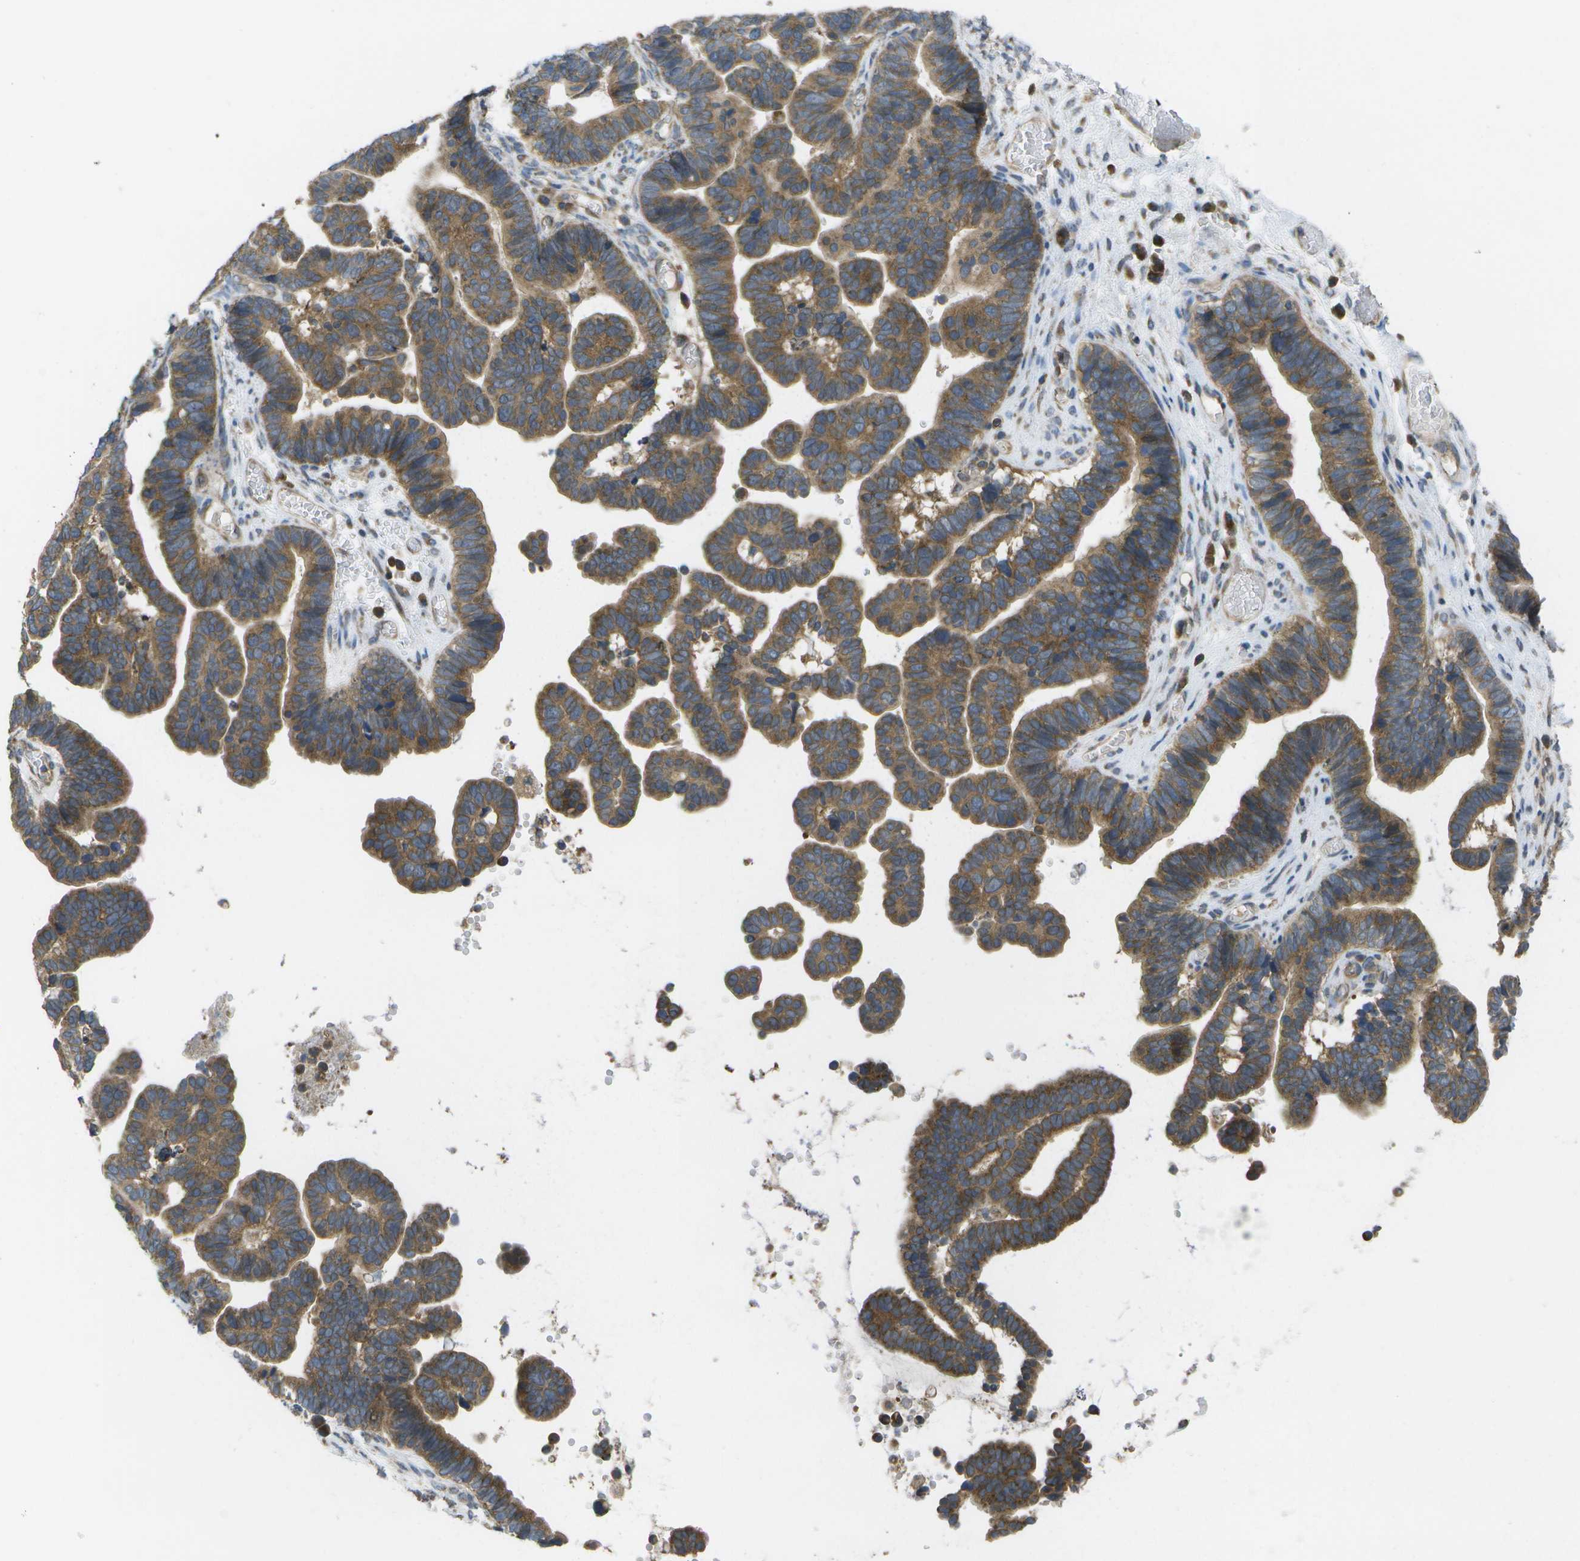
{"staining": {"intensity": "moderate", "quantity": ">75%", "location": "cytoplasmic/membranous"}, "tissue": "ovarian cancer", "cell_type": "Tumor cells", "image_type": "cancer", "snomed": [{"axis": "morphology", "description": "Cystadenocarcinoma, serous, NOS"}, {"axis": "topography", "description": "Ovary"}], "caption": "Moderate cytoplasmic/membranous protein expression is identified in approximately >75% of tumor cells in ovarian cancer (serous cystadenocarcinoma). (Brightfield microscopy of DAB IHC at high magnification).", "gene": "DPM3", "patient": {"sex": "female", "age": 56}}